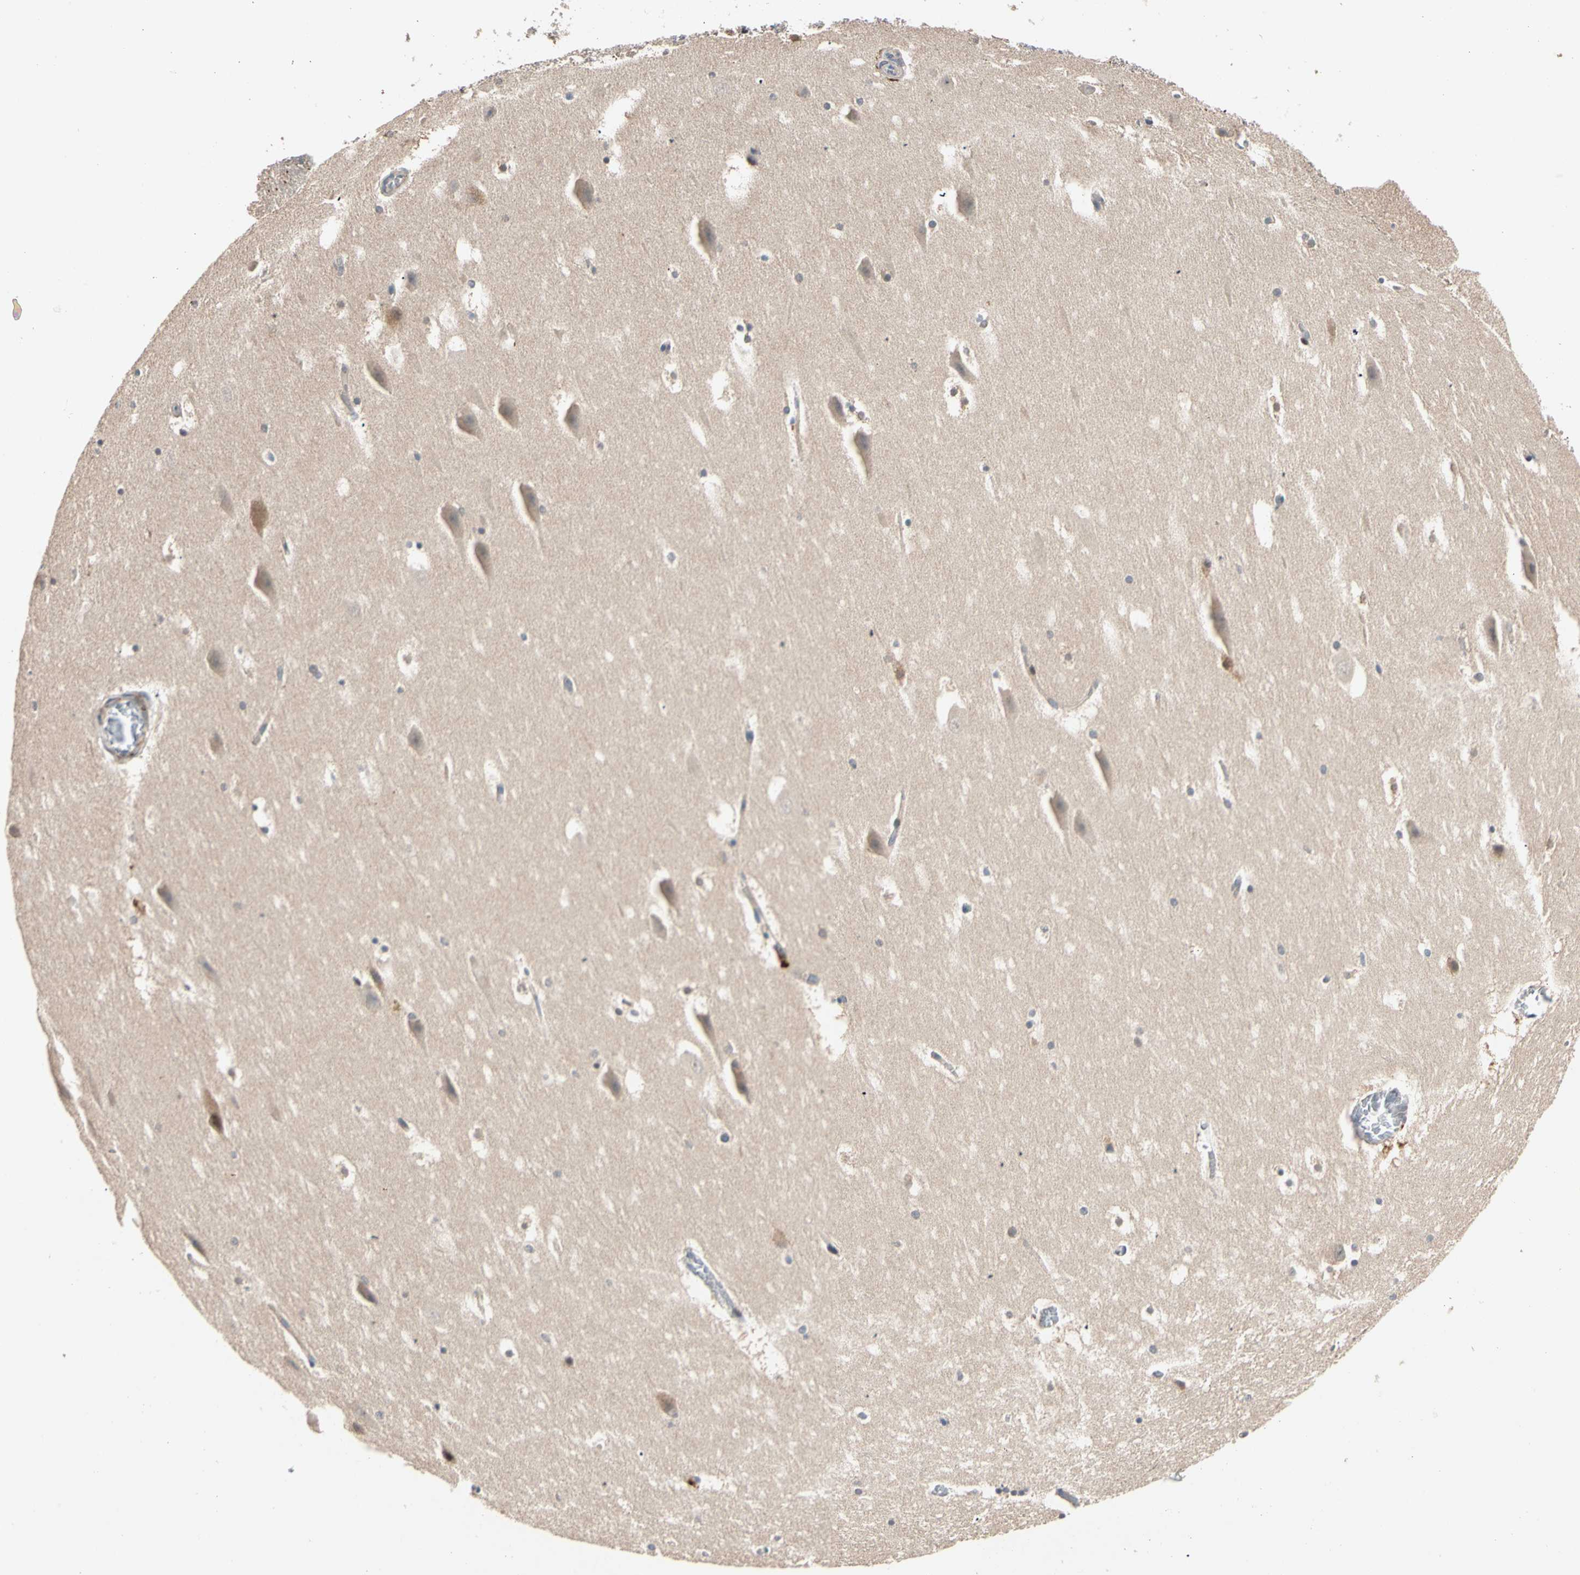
{"staining": {"intensity": "weak", "quantity": "25%-75%", "location": "cytoplasmic/membranous"}, "tissue": "hippocampus", "cell_type": "Glial cells", "image_type": "normal", "snomed": [{"axis": "morphology", "description": "Normal tissue, NOS"}, {"axis": "topography", "description": "Hippocampus"}], "caption": "Immunohistochemical staining of benign hippocampus reveals 25%-75% levels of weak cytoplasmic/membranous protein staining in approximately 25%-75% of glial cells.", "gene": "ACSL5", "patient": {"sex": "male", "age": 45}}